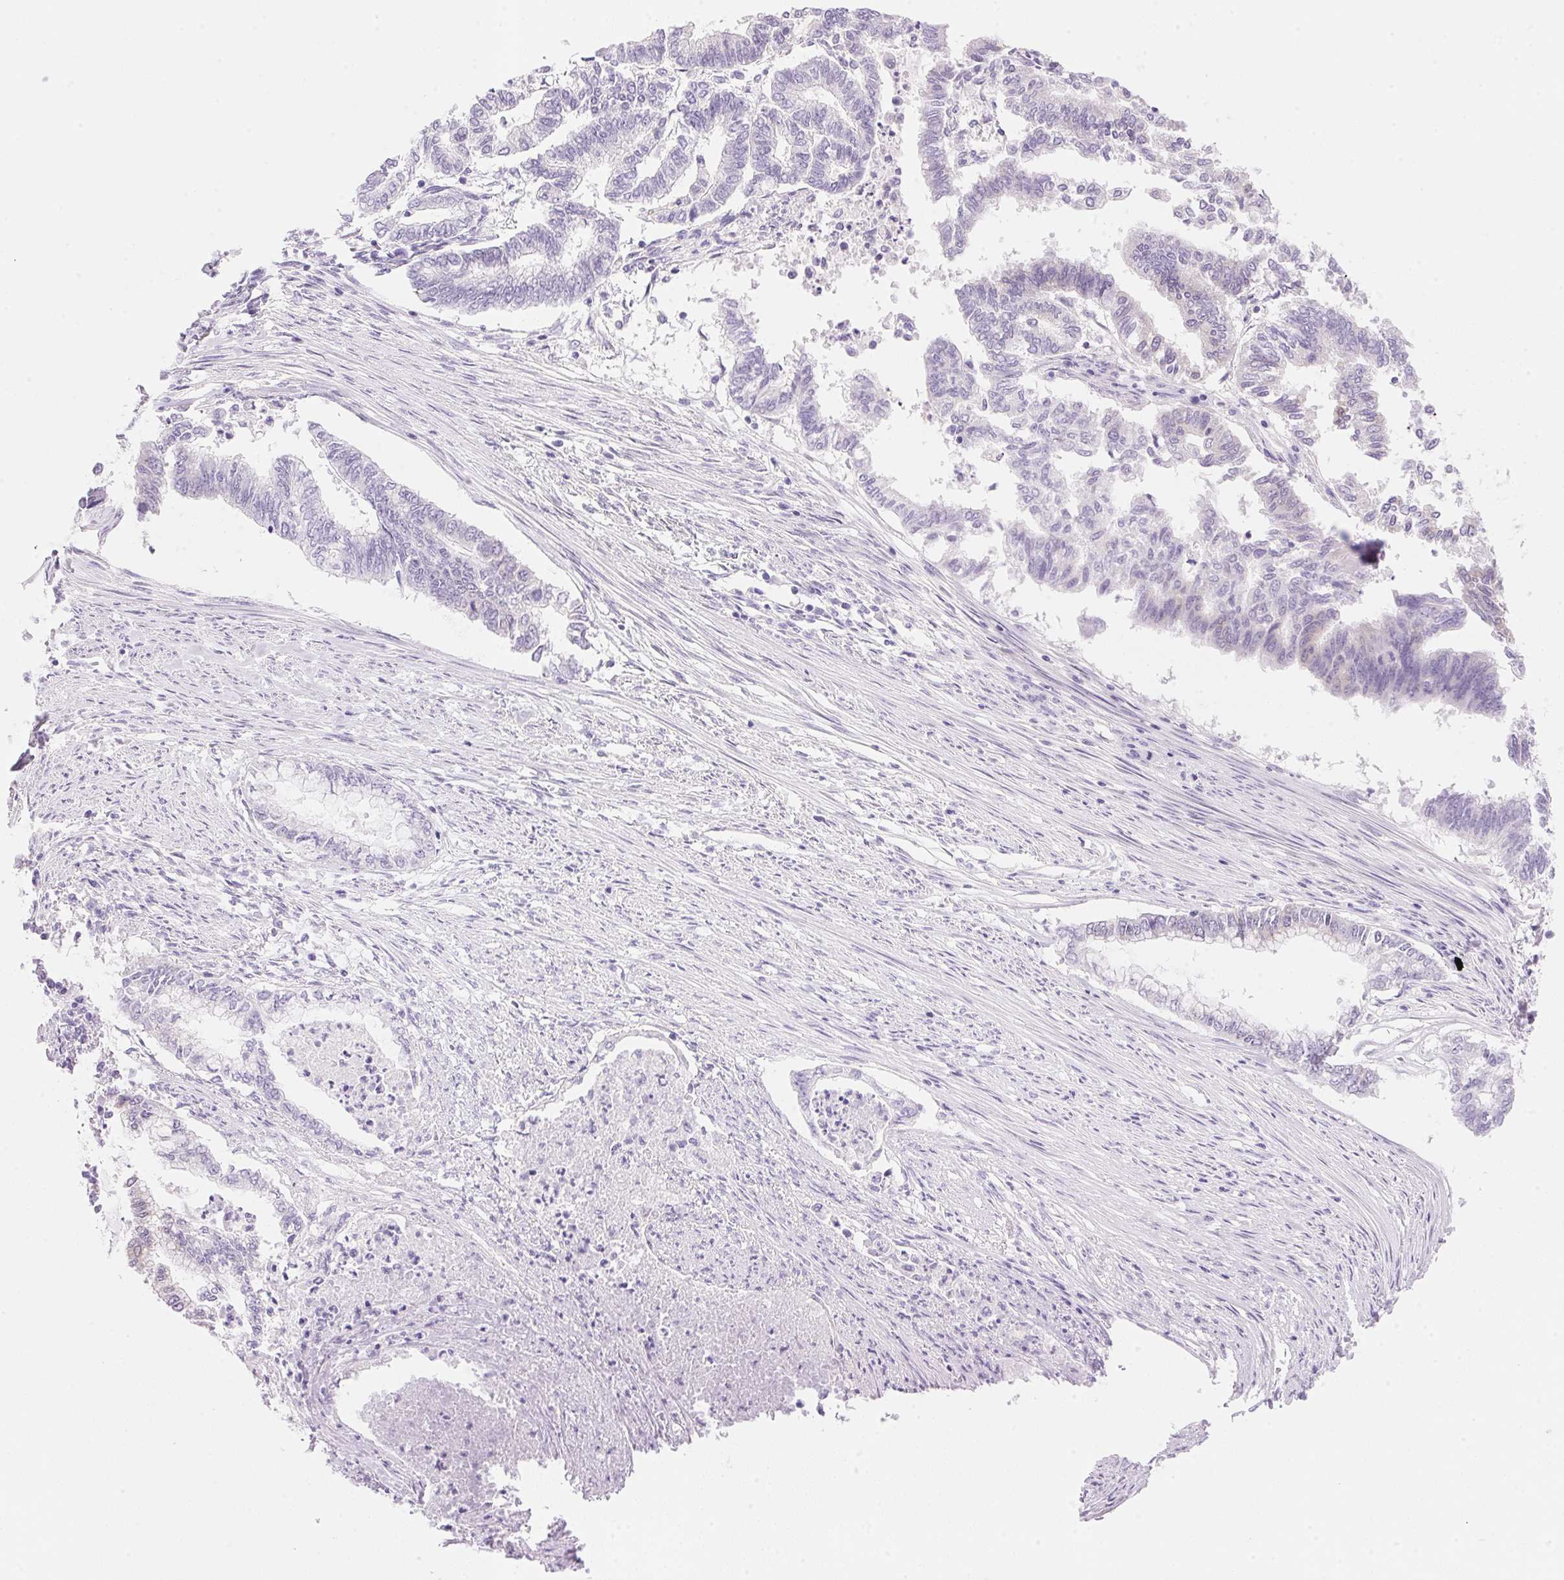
{"staining": {"intensity": "negative", "quantity": "none", "location": "none"}, "tissue": "endometrial cancer", "cell_type": "Tumor cells", "image_type": "cancer", "snomed": [{"axis": "morphology", "description": "Adenocarcinoma, NOS"}, {"axis": "topography", "description": "Endometrium"}], "caption": "Immunohistochemistry (IHC) photomicrograph of neoplastic tissue: endometrial cancer stained with DAB exhibits no significant protein staining in tumor cells. (Brightfield microscopy of DAB (3,3'-diaminobenzidine) IHC at high magnification).", "gene": "DHCR24", "patient": {"sex": "female", "age": 79}}